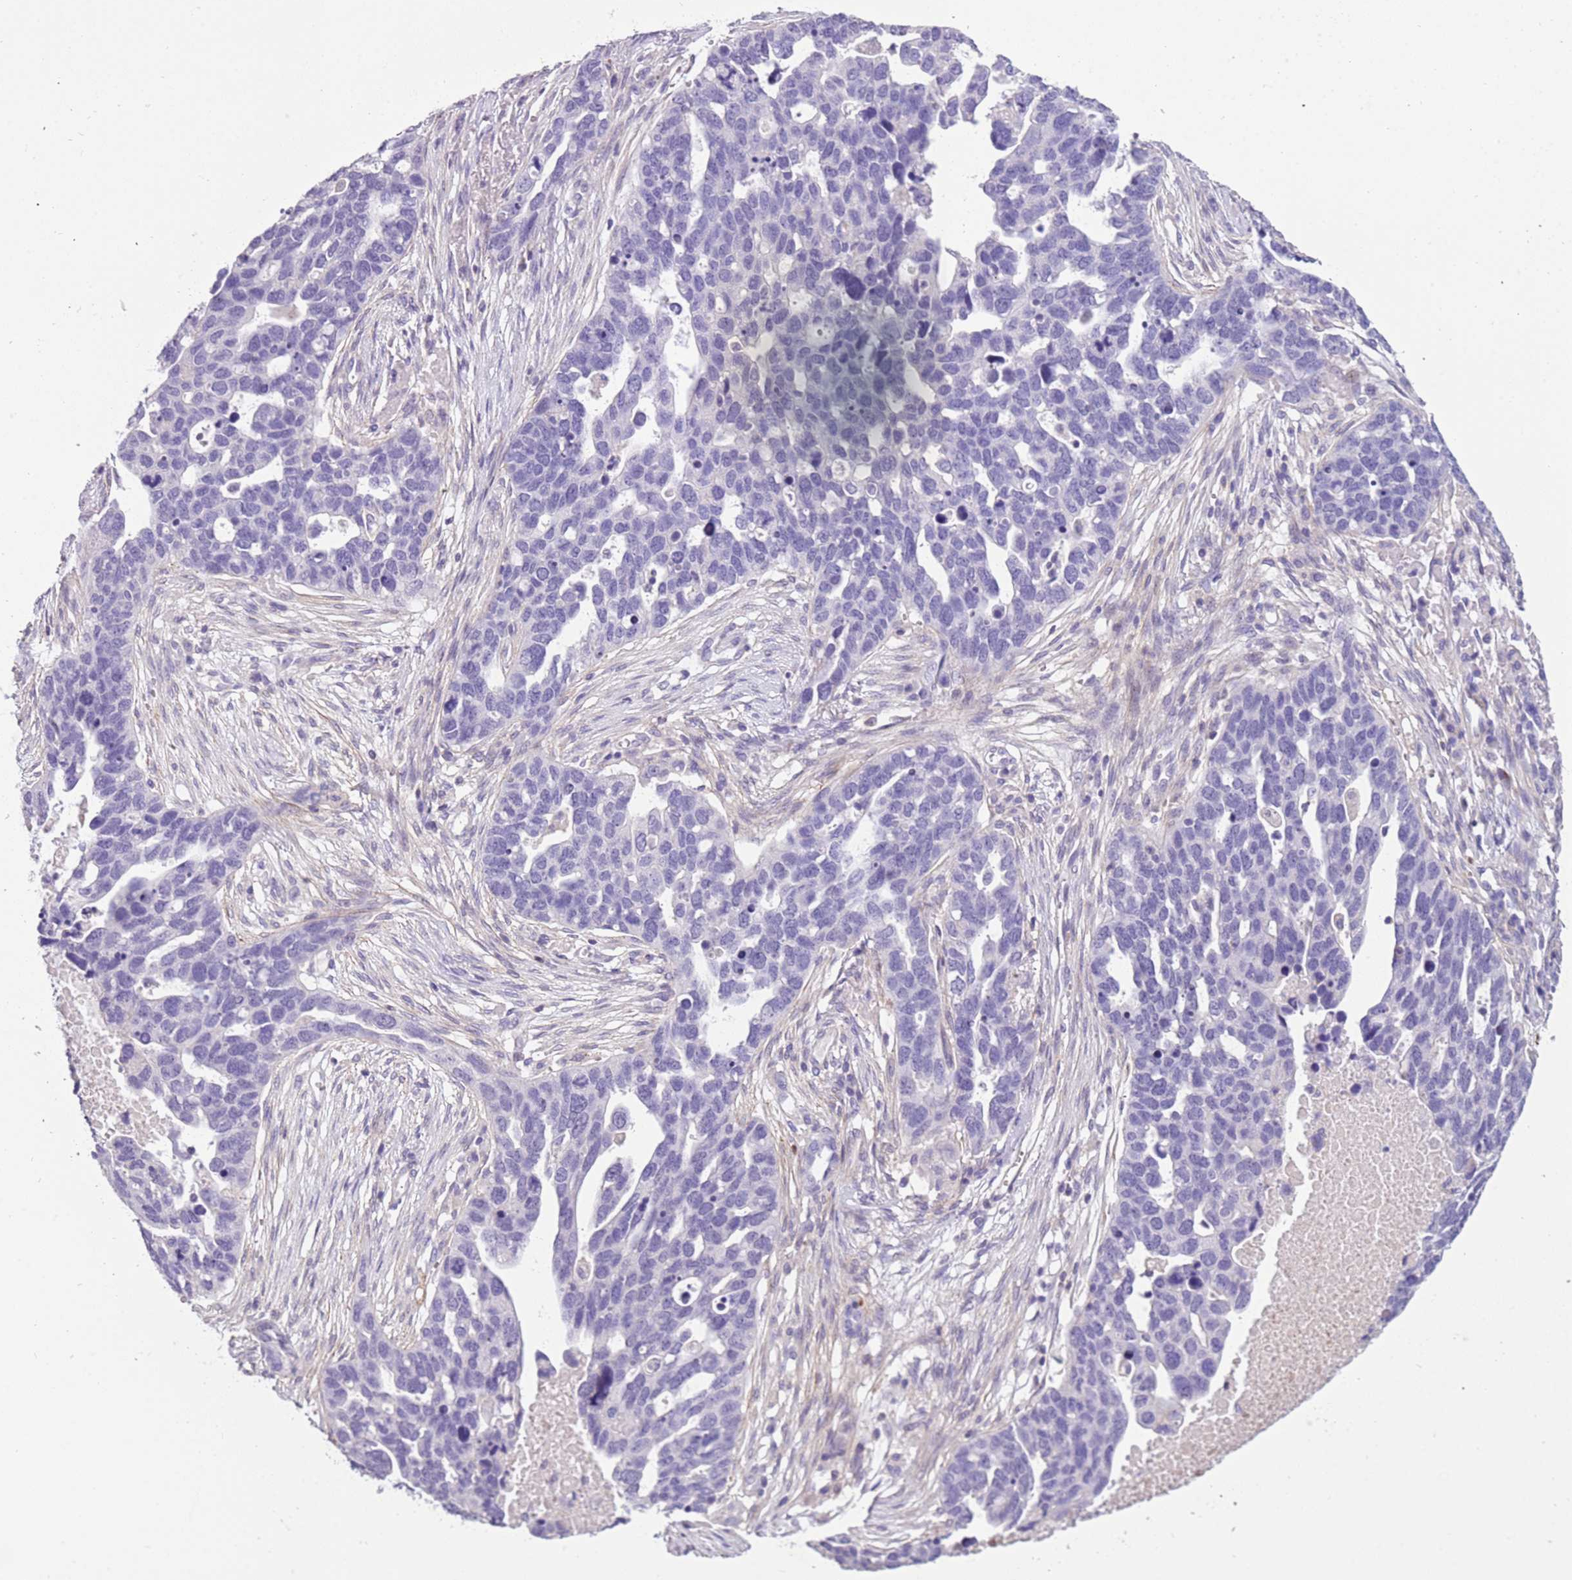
{"staining": {"intensity": "negative", "quantity": "none", "location": "none"}, "tissue": "ovarian cancer", "cell_type": "Tumor cells", "image_type": "cancer", "snomed": [{"axis": "morphology", "description": "Cystadenocarcinoma, serous, NOS"}, {"axis": "topography", "description": "Ovary"}], "caption": "Tumor cells are negative for protein expression in human ovarian cancer (serous cystadenocarcinoma). (DAB (3,3'-diaminobenzidine) immunohistochemistry visualized using brightfield microscopy, high magnification).", "gene": "PCGF2", "patient": {"sex": "female", "age": 54}}